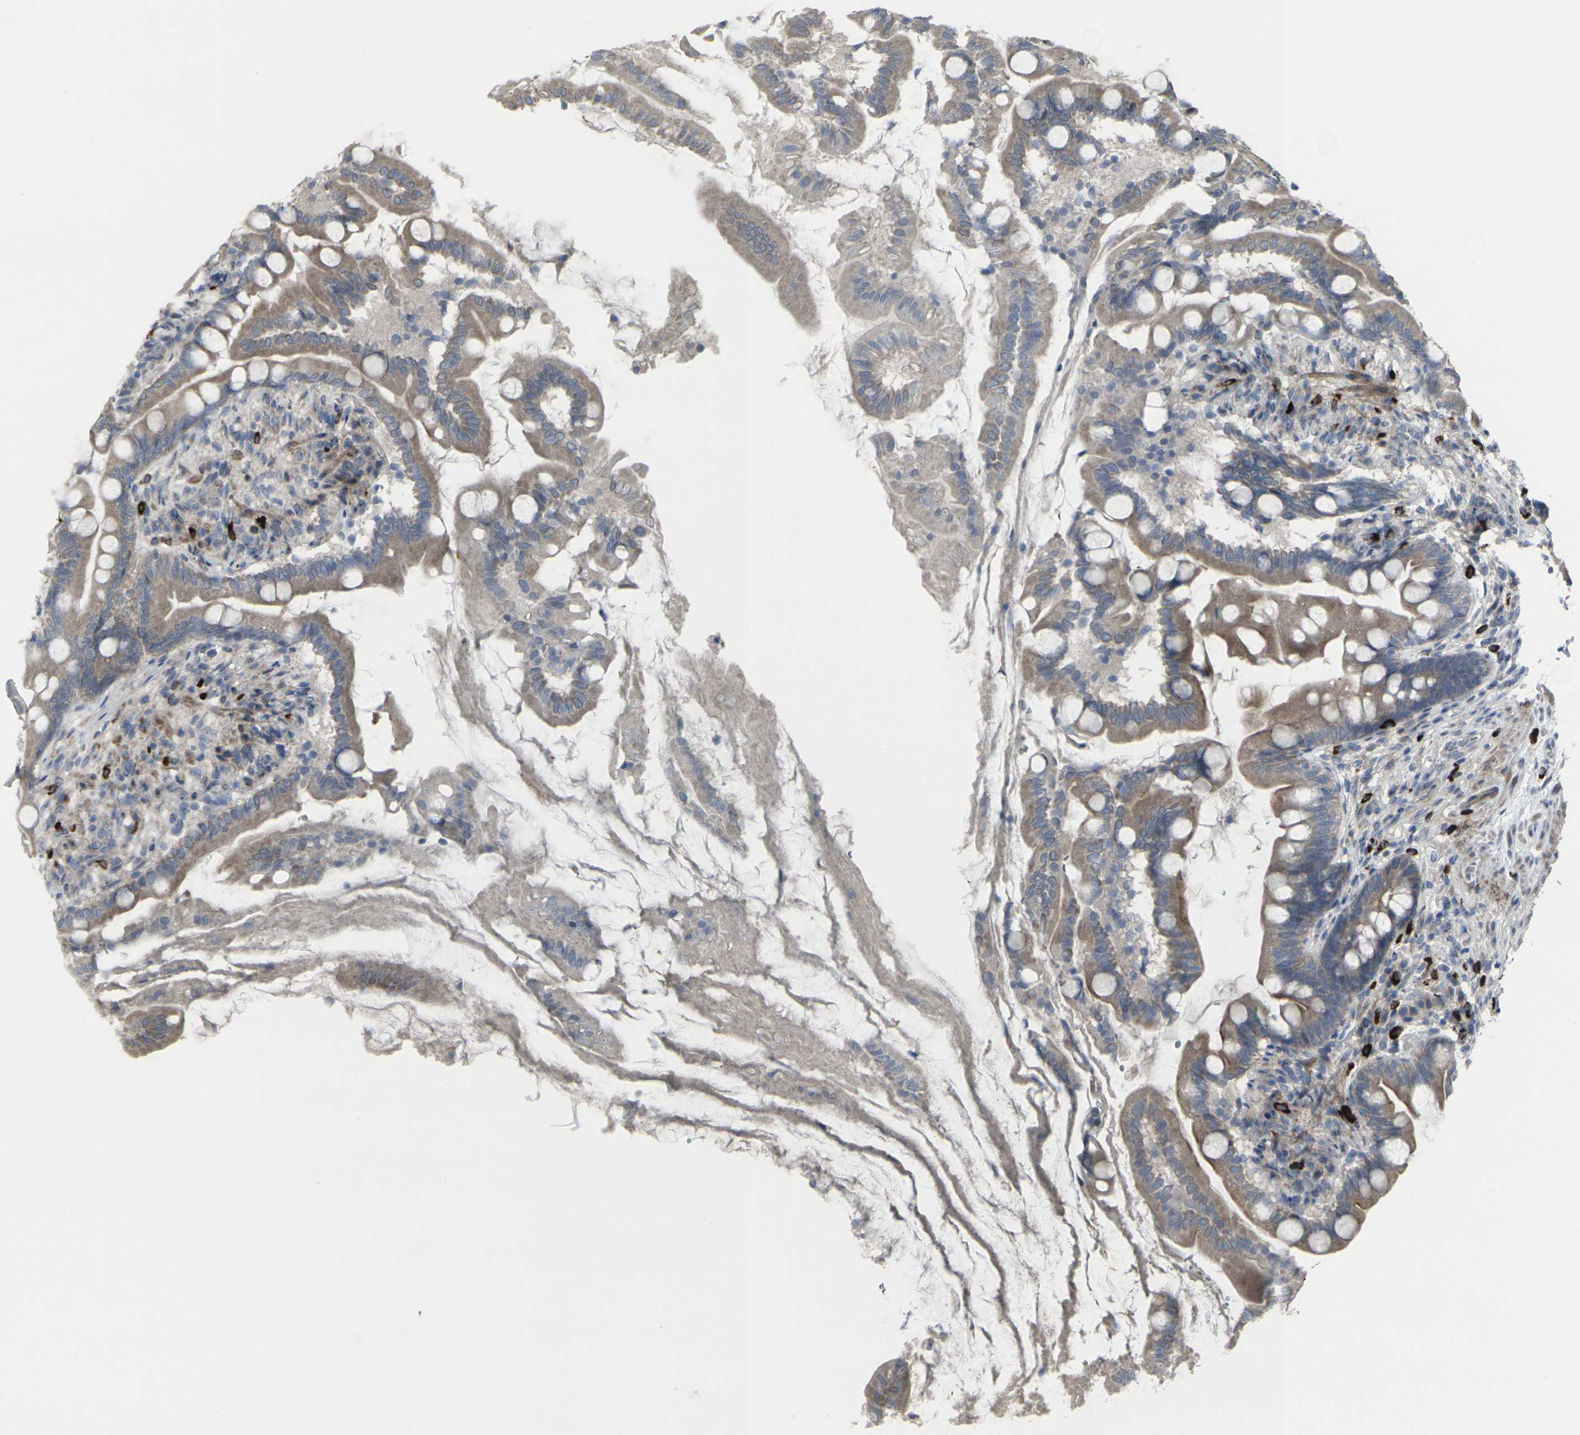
{"staining": {"intensity": "moderate", "quantity": ">75%", "location": "cytoplasmic/membranous"}, "tissue": "small intestine", "cell_type": "Glandular cells", "image_type": "normal", "snomed": [{"axis": "morphology", "description": "Normal tissue, NOS"}, {"axis": "topography", "description": "Small intestine"}], "caption": "A histopathology image of small intestine stained for a protein reveals moderate cytoplasmic/membranous brown staining in glandular cells. (Brightfield microscopy of DAB IHC at high magnification).", "gene": "CCR10", "patient": {"sex": "female", "age": 56}}